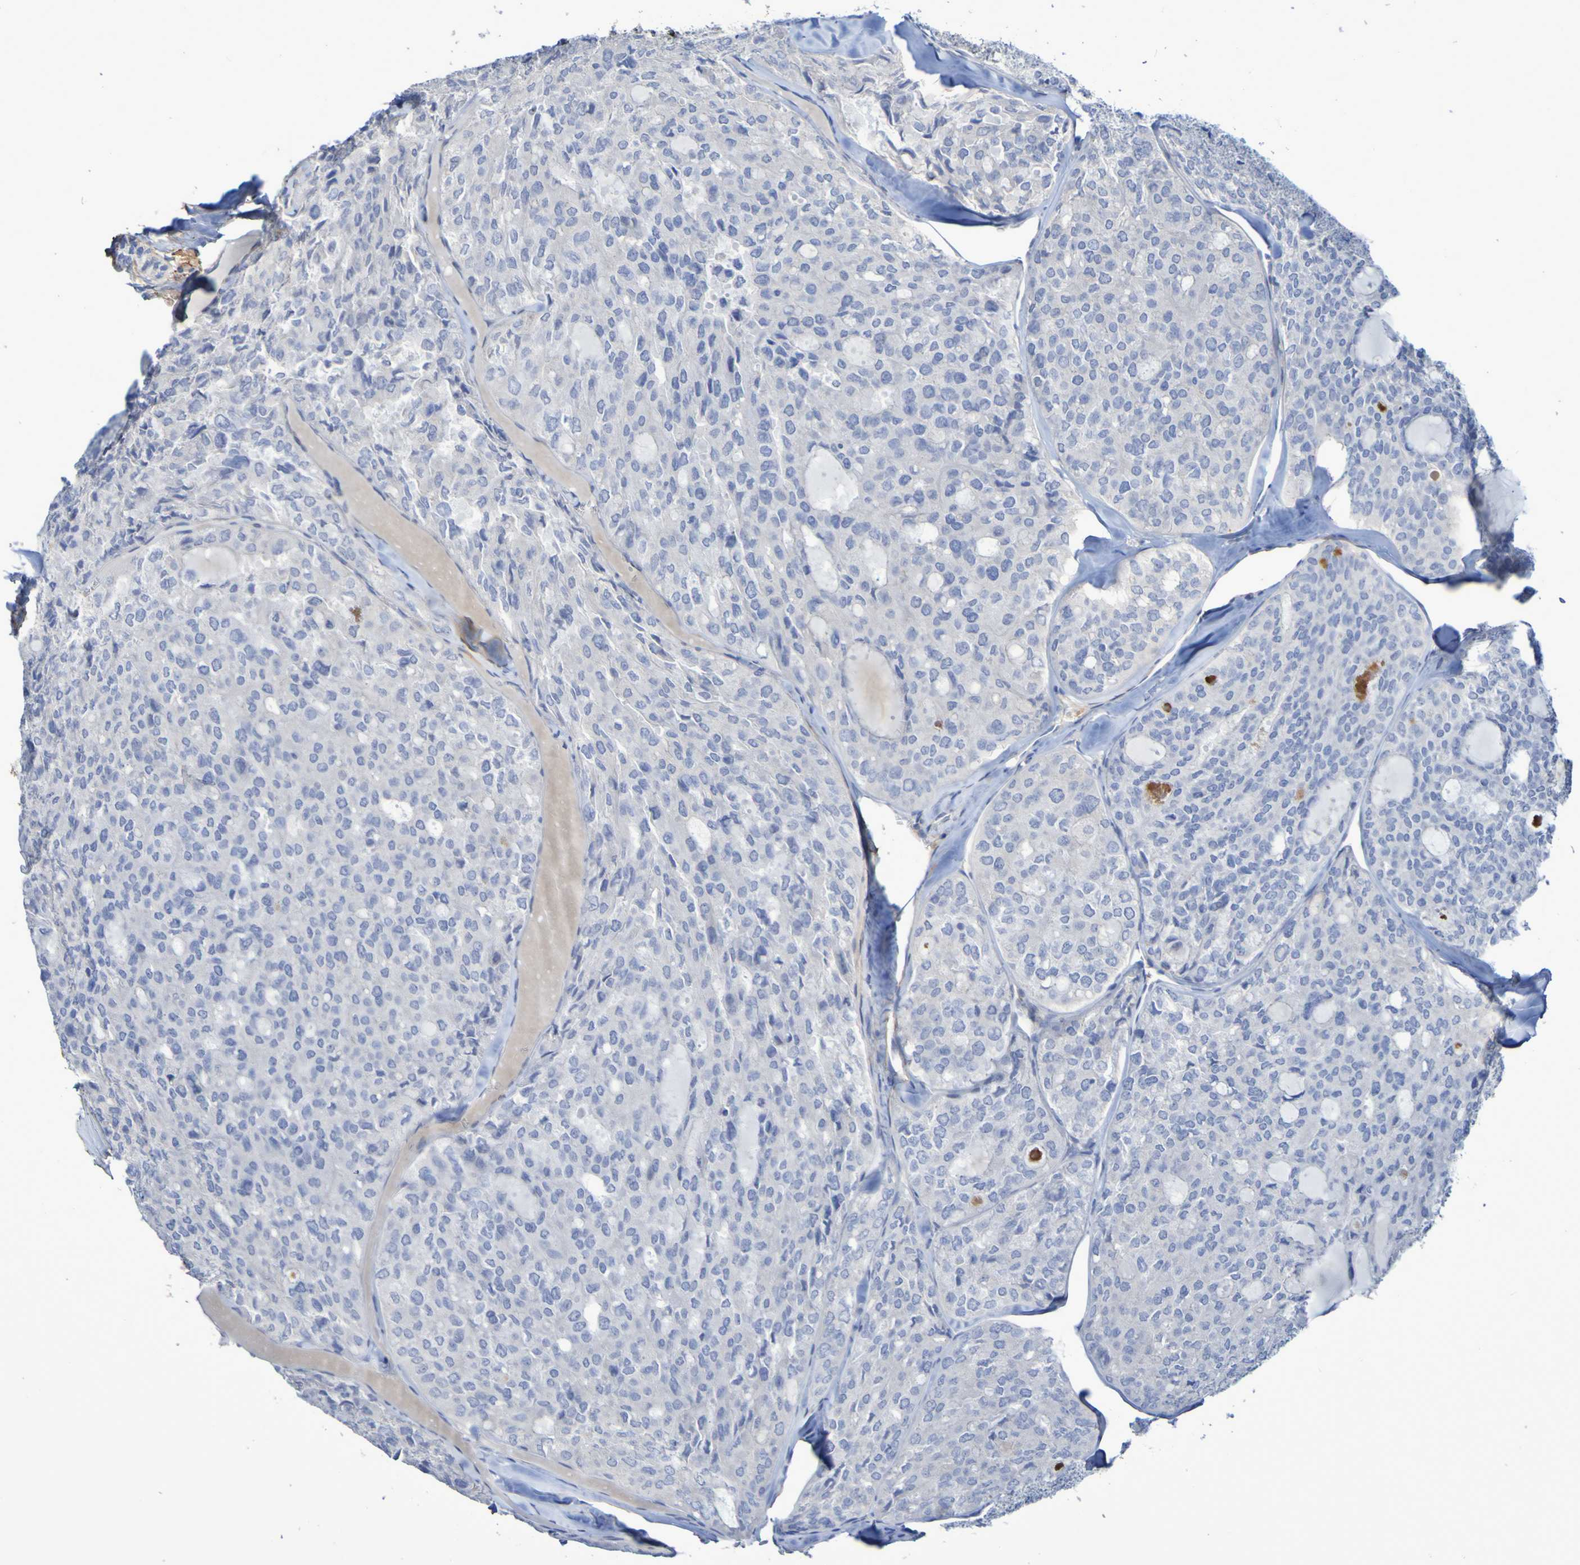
{"staining": {"intensity": "negative", "quantity": "none", "location": "none"}, "tissue": "thyroid cancer", "cell_type": "Tumor cells", "image_type": "cancer", "snomed": [{"axis": "morphology", "description": "Follicular adenoma carcinoma, NOS"}, {"axis": "topography", "description": "Thyroid gland"}], "caption": "Photomicrograph shows no protein expression in tumor cells of thyroid cancer (follicular adenoma carcinoma) tissue. (DAB (3,3'-diaminobenzidine) IHC visualized using brightfield microscopy, high magnification).", "gene": "LPP", "patient": {"sex": "male", "age": 75}}